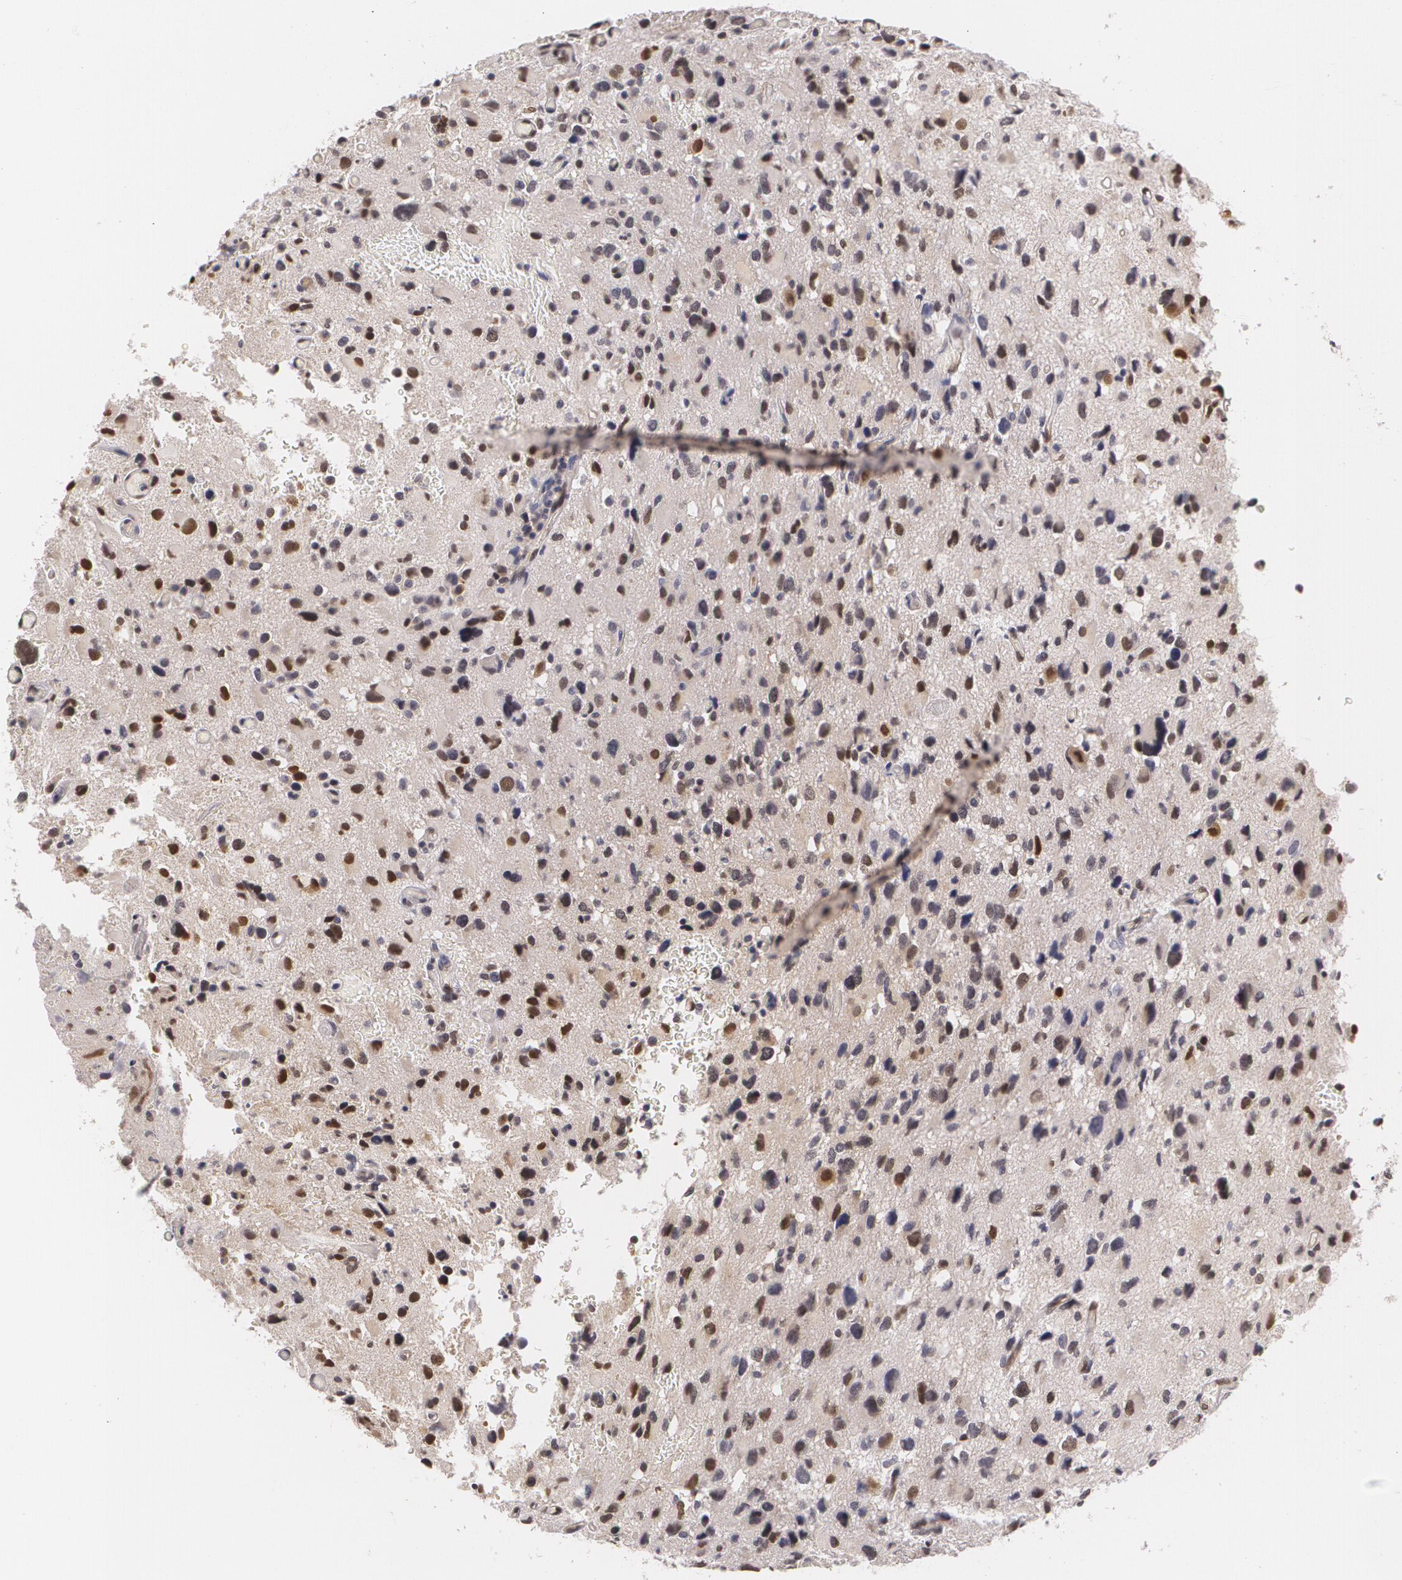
{"staining": {"intensity": "moderate", "quantity": "25%-75%", "location": "nuclear"}, "tissue": "glioma", "cell_type": "Tumor cells", "image_type": "cancer", "snomed": [{"axis": "morphology", "description": "Glioma, malignant, High grade"}, {"axis": "topography", "description": "Brain"}], "caption": "This is a histology image of immunohistochemistry (IHC) staining of glioma, which shows moderate staining in the nuclear of tumor cells.", "gene": "ZBTB16", "patient": {"sex": "male", "age": 69}}